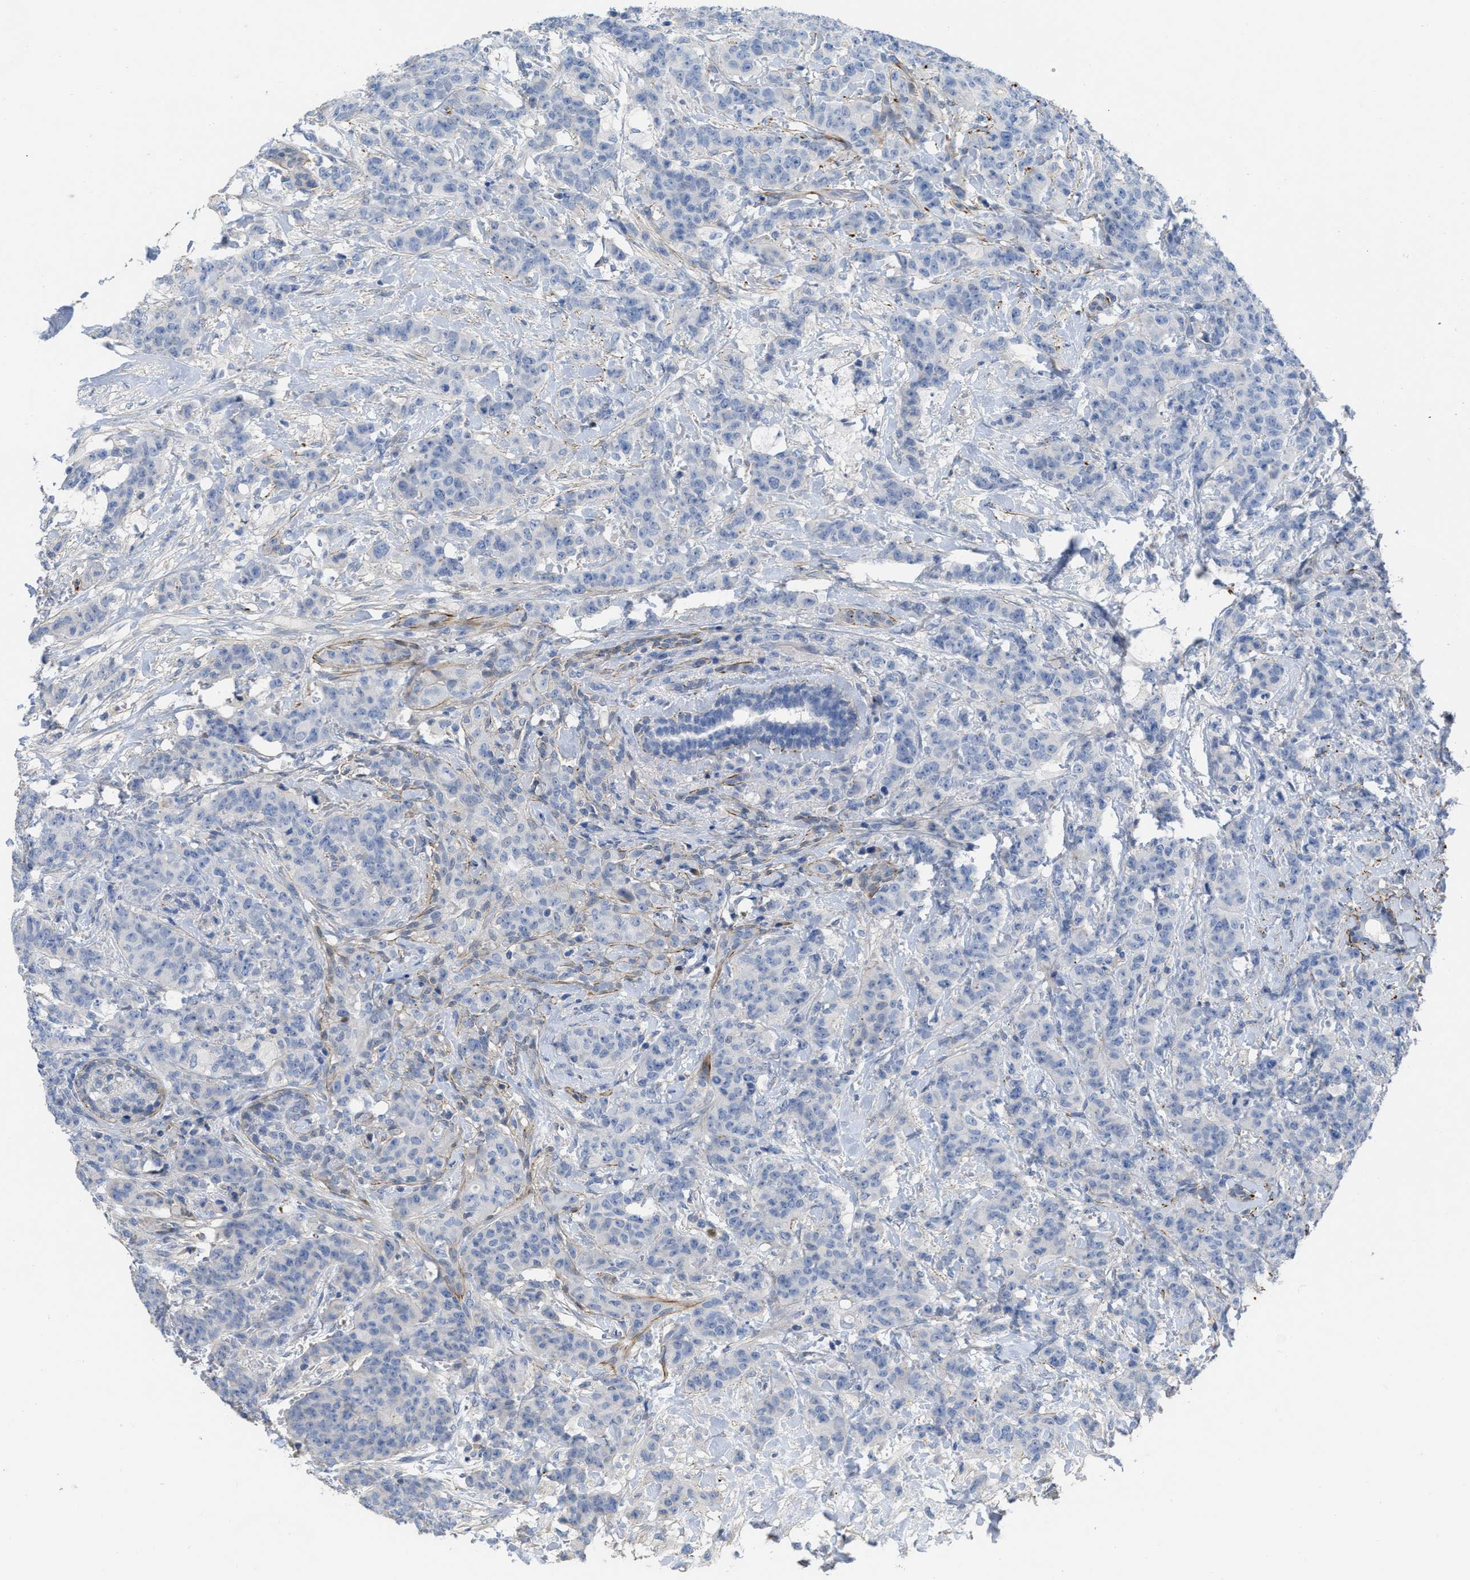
{"staining": {"intensity": "negative", "quantity": "none", "location": "none"}, "tissue": "breast cancer", "cell_type": "Tumor cells", "image_type": "cancer", "snomed": [{"axis": "morphology", "description": "Normal tissue, NOS"}, {"axis": "morphology", "description": "Duct carcinoma"}, {"axis": "topography", "description": "Breast"}], "caption": "This is a micrograph of immunohistochemistry staining of breast cancer, which shows no expression in tumor cells. The staining was performed using DAB (3,3'-diaminobenzidine) to visualize the protein expression in brown, while the nuclei were stained in blue with hematoxylin (Magnification: 20x).", "gene": "PRMT2", "patient": {"sex": "female", "age": 40}}